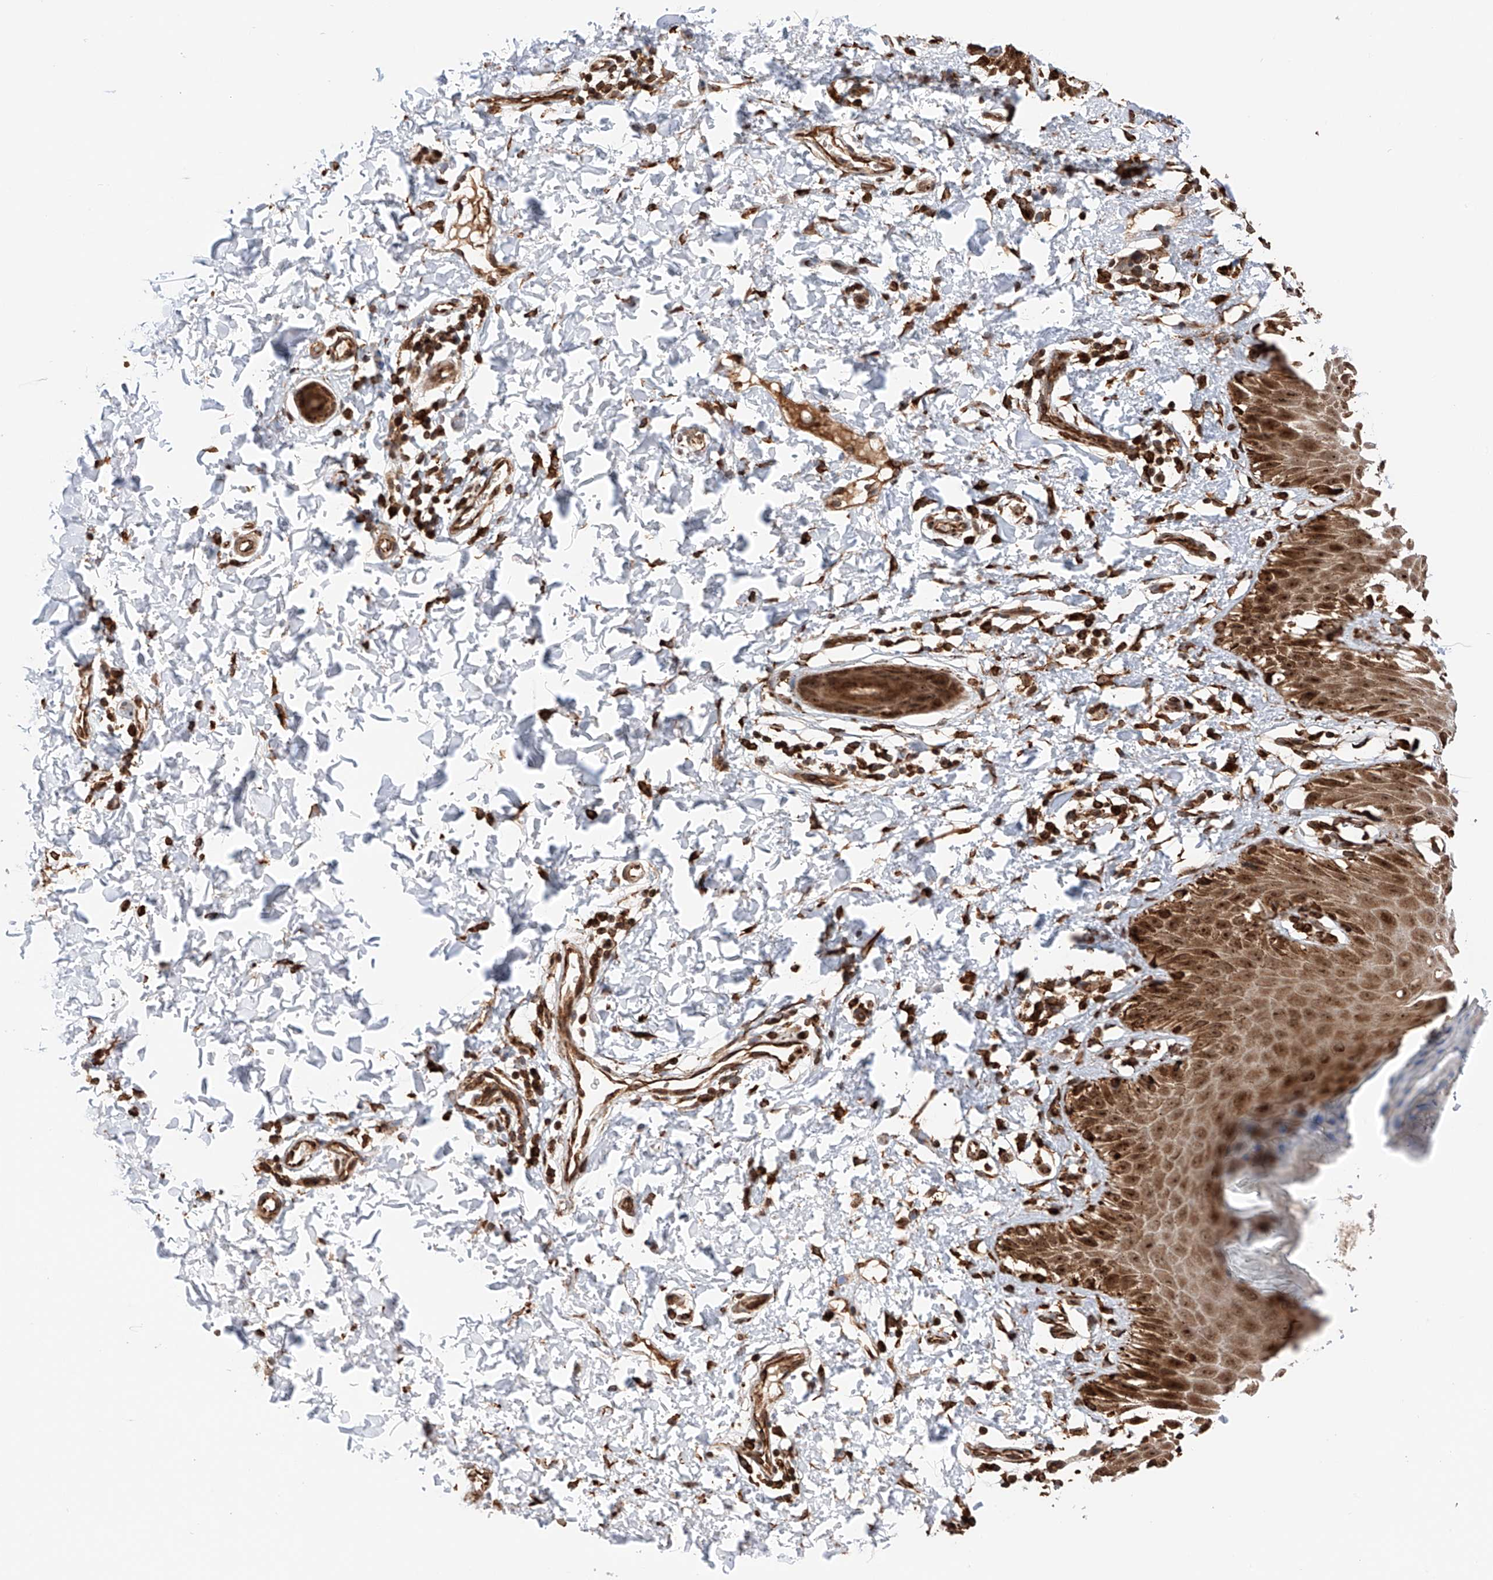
{"staining": {"intensity": "moderate", "quantity": ">75%", "location": "cytoplasmic/membranous,nuclear"}, "tissue": "skin", "cell_type": "Epidermal cells", "image_type": "normal", "snomed": [{"axis": "morphology", "description": "Normal tissue, NOS"}, {"axis": "topography", "description": "Anal"}], "caption": "An image of skin stained for a protein reveals moderate cytoplasmic/membranous,nuclear brown staining in epidermal cells. (DAB = brown stain, brightfield microscopy at high magnification).", "gene": "DNAH8", "patient": {"sex": "male", "age": 44}}